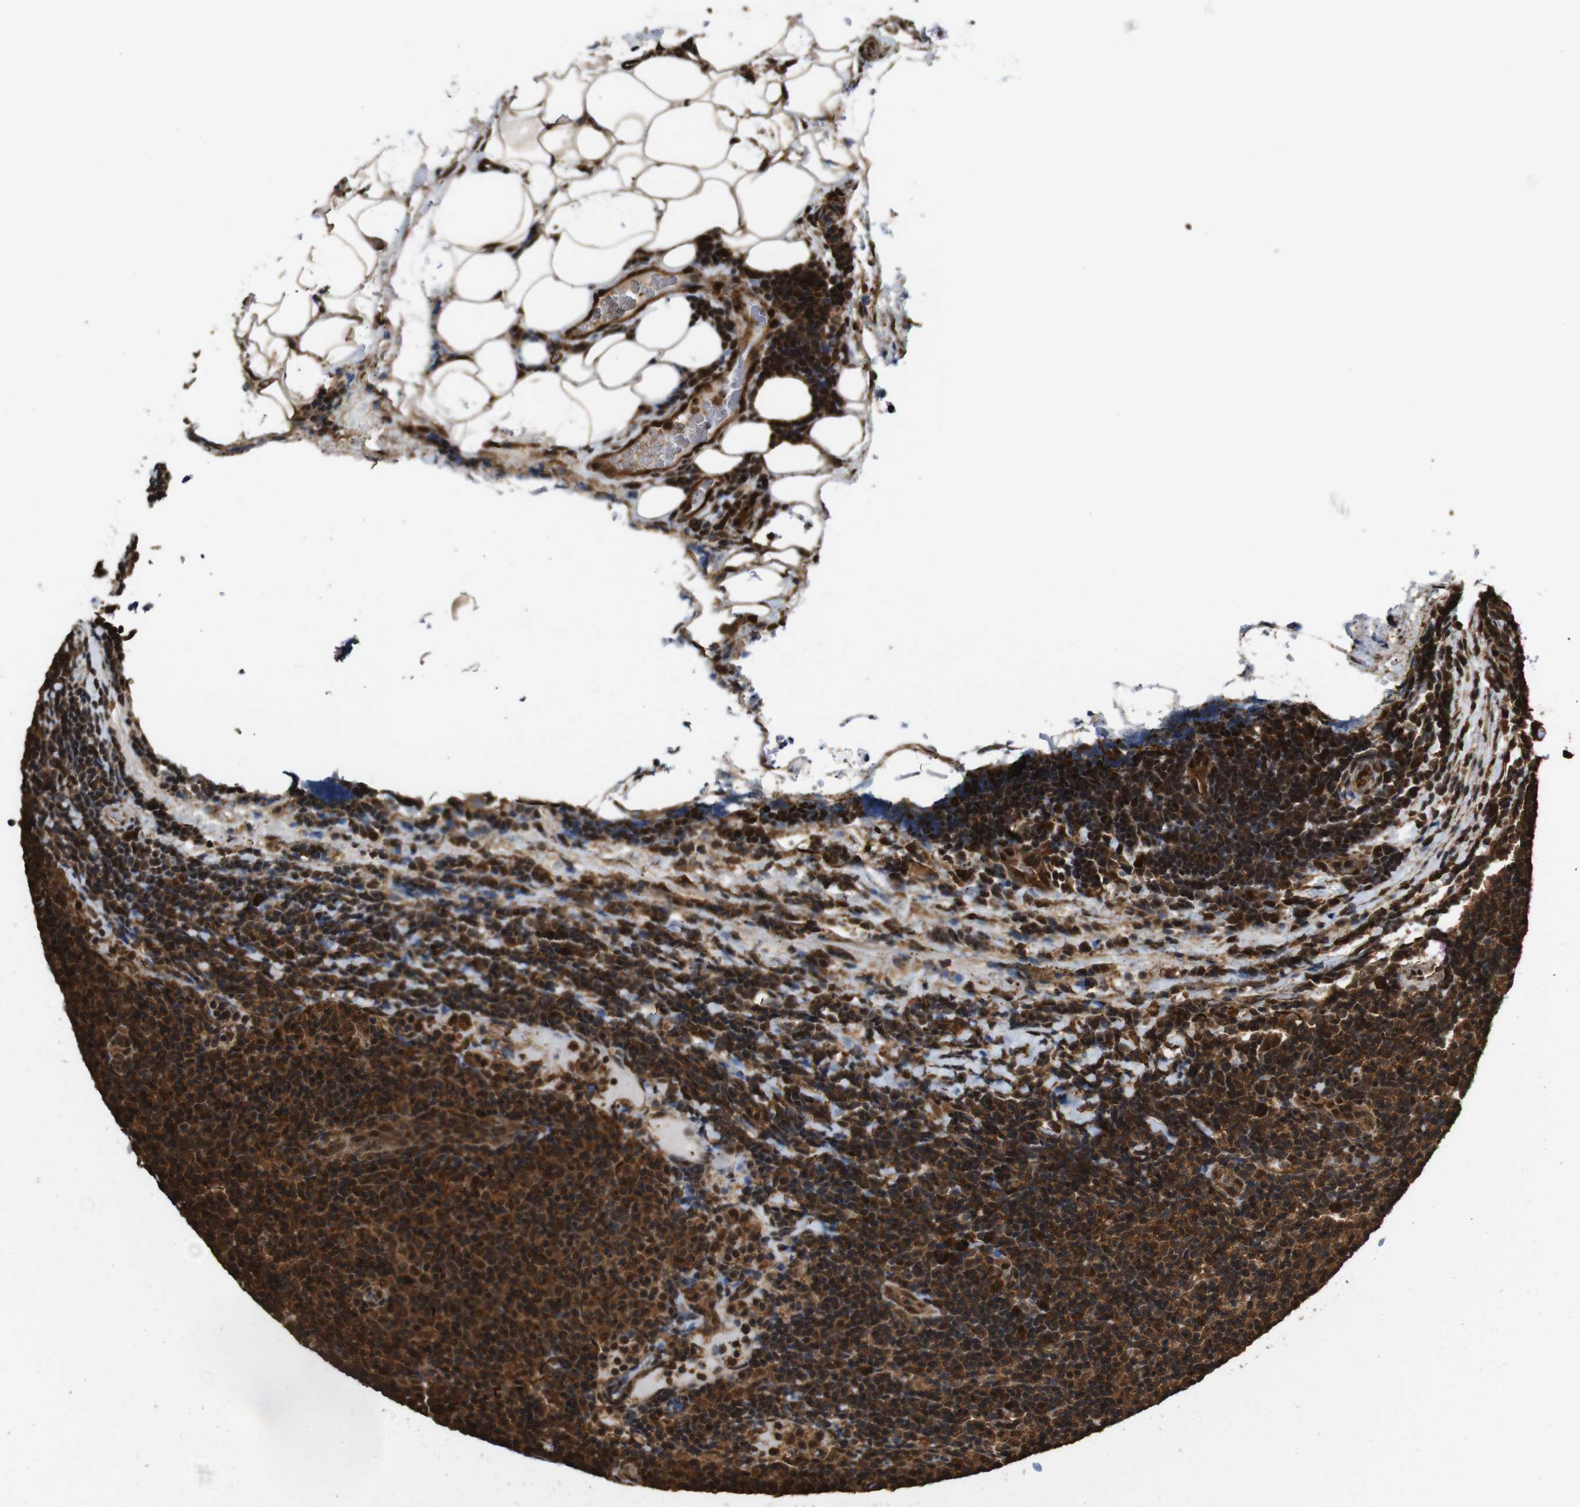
{"staining": {"intensity": "strong", "quantity": ">75%", "location": "cytoplasmic/membranous,nuclear"}, "tissue": "lymphoma", "cell_type": "Tumor cells", "image_type": "cancer", "snomed": [{"axis": "morphology", "description": "Malignant lymphoma, non-Hodgkin's type, Low grade"}, {"axis": "topography", "description": "Lymph node"}], "caption": "IHC photomicrograph of neoplastic tissue: lymphoma stained using immunohistochemistry displays high levels of strong protein expression localized specifically in the cytoplasmic/membranous and nuclear of tumor cells, appearing as a cytoplasmic/membranous and nuclear brown color.", "gene": "VCP", "patient": {"sex": "male", "age": 83}}